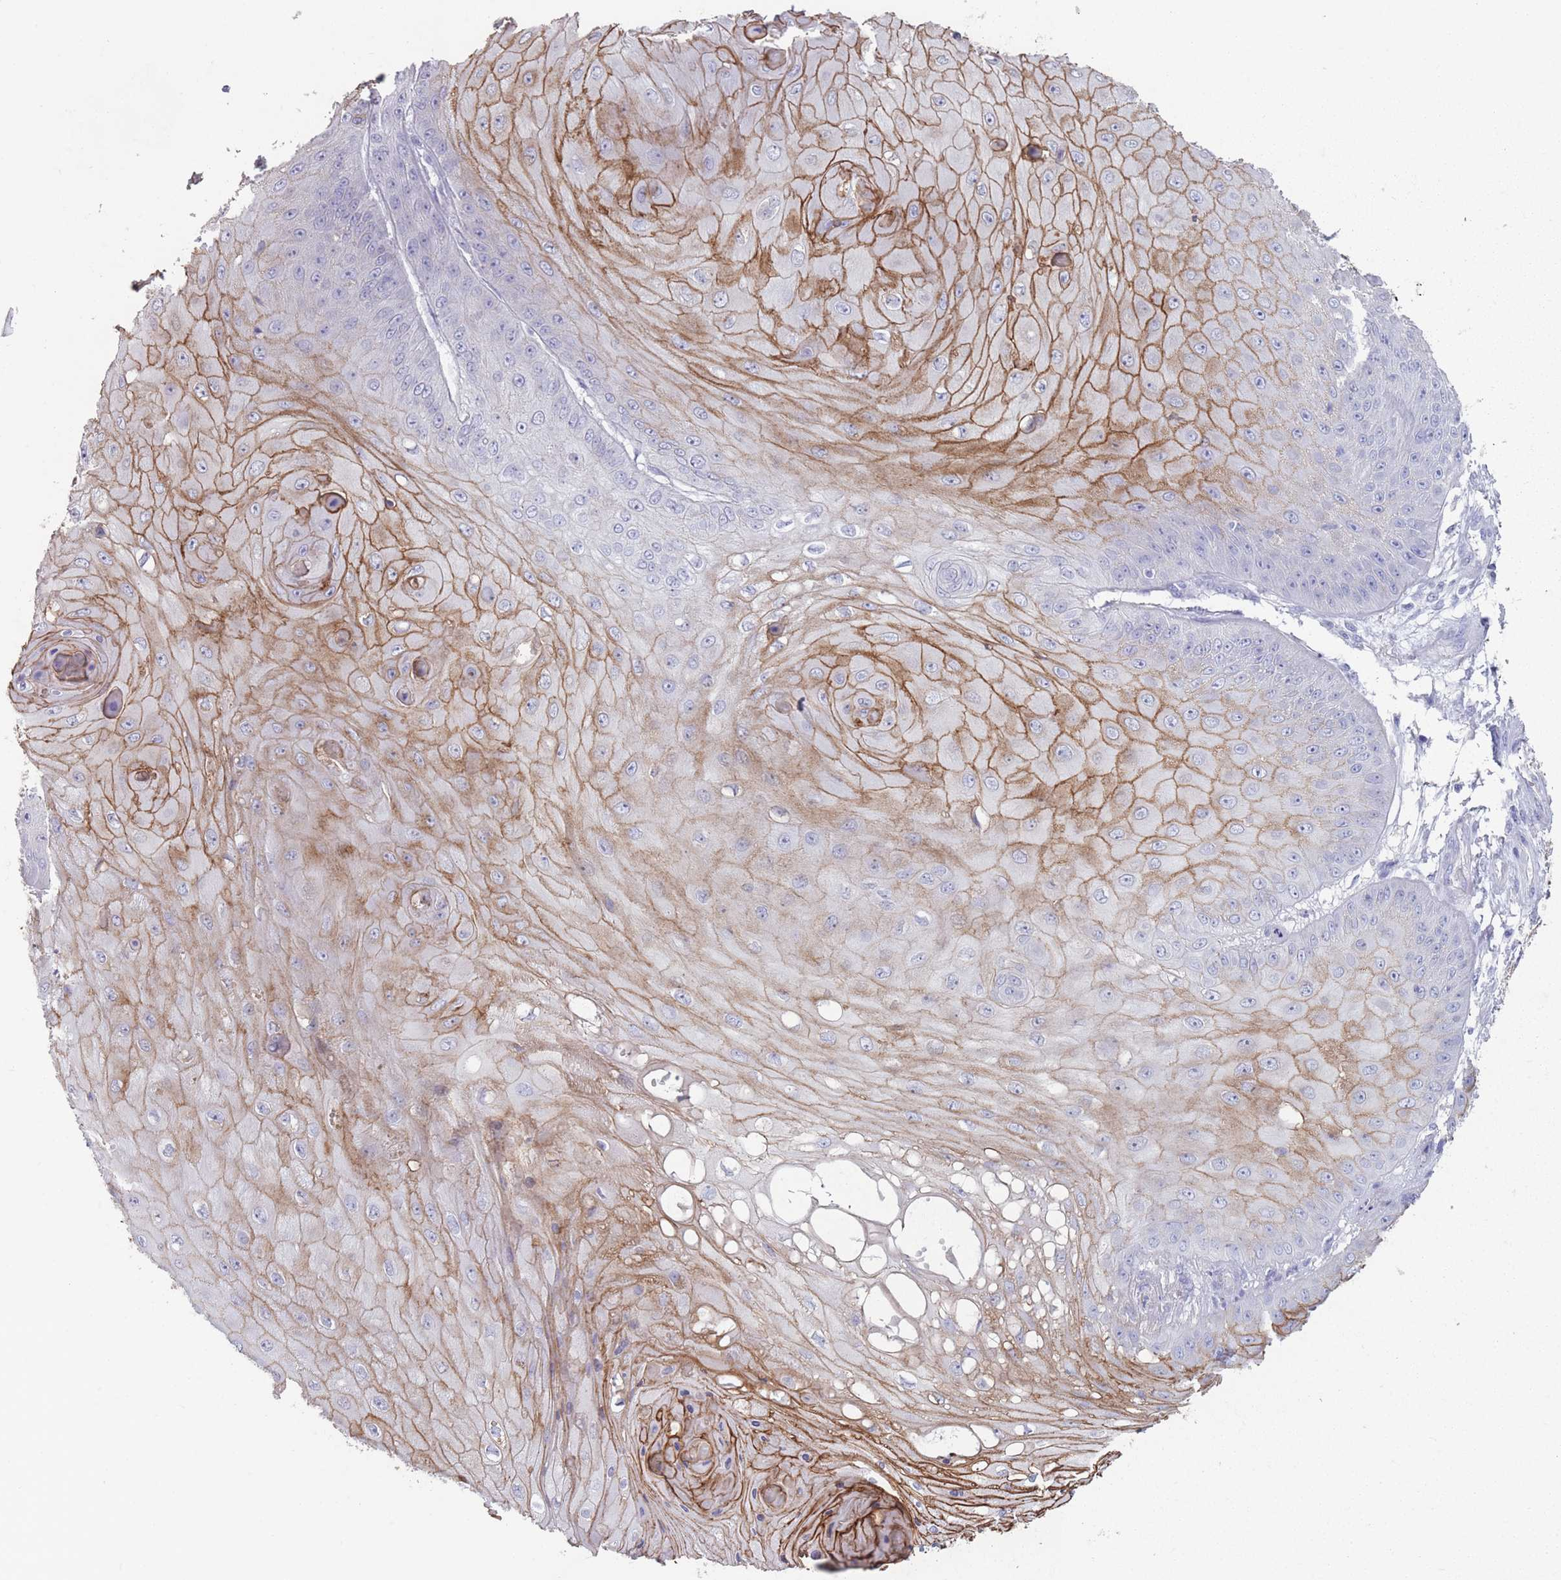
{"staining": {"intensity": "moderate", "quantity": "25%-75%", "location": "cytoplasmic/membranous"}, "tissue": "skin cancer", "cell_type": "Tumor cells", "image_type": "cancer", "snomed": [{"axis": "morphology", "description": "Squamous cell carcinoma, NOS"}, {"axis": "topography", "description": "Skin"}], "caption": "Tumor cells show medium levels of moderate cytoplasmic/membranous expression in approximately 25%-75% of cells in human skin cancer. The staining is performed using DAB (3,3'-diaminobenzidine) brown chromogen to label protein expression. The nuclei are counter-stained blue using hematoxylin.", "gene": "RHBG", "patient": {"sex": "male", "age": 70}}